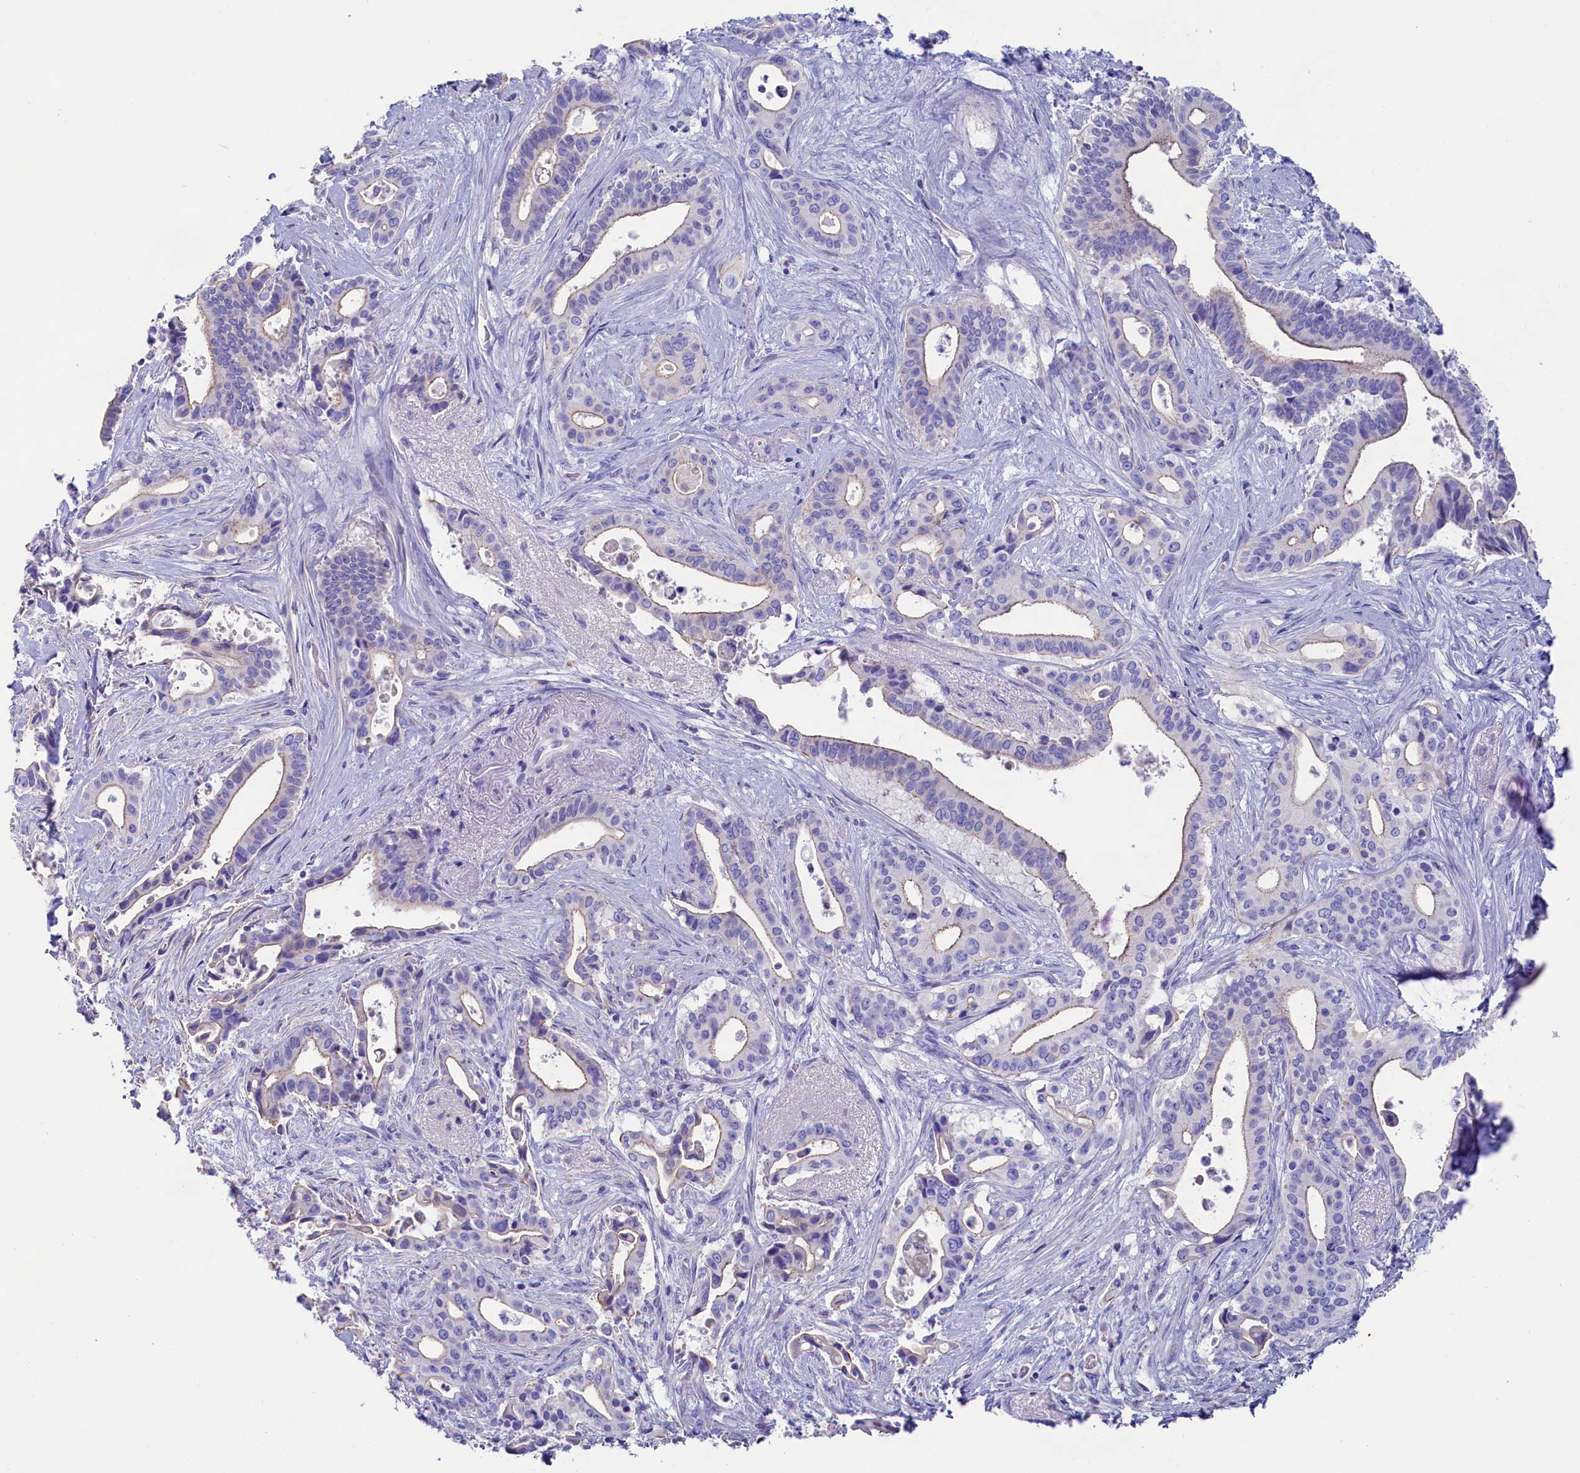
{"staining": {"intensity": "negative", "quantity": "none", "location": "none"}, "tissue": "pancreatic cancer", "cell_type": "Tumor cells", "image_type": "cancer", "snomed": [{"axis": "morphology", "description": "Adenocarcinoma, NOS"}, {"axis": "topography", "description": "Pancreas"}], "caption": "This is an immunohistochemistry (IHC) image of human pancreatic cancer (adenocarcinoma). There is no positivity in tumor cells.", "gene": "SULT2A1", "patient": {"sex": "female", "age": 77}}